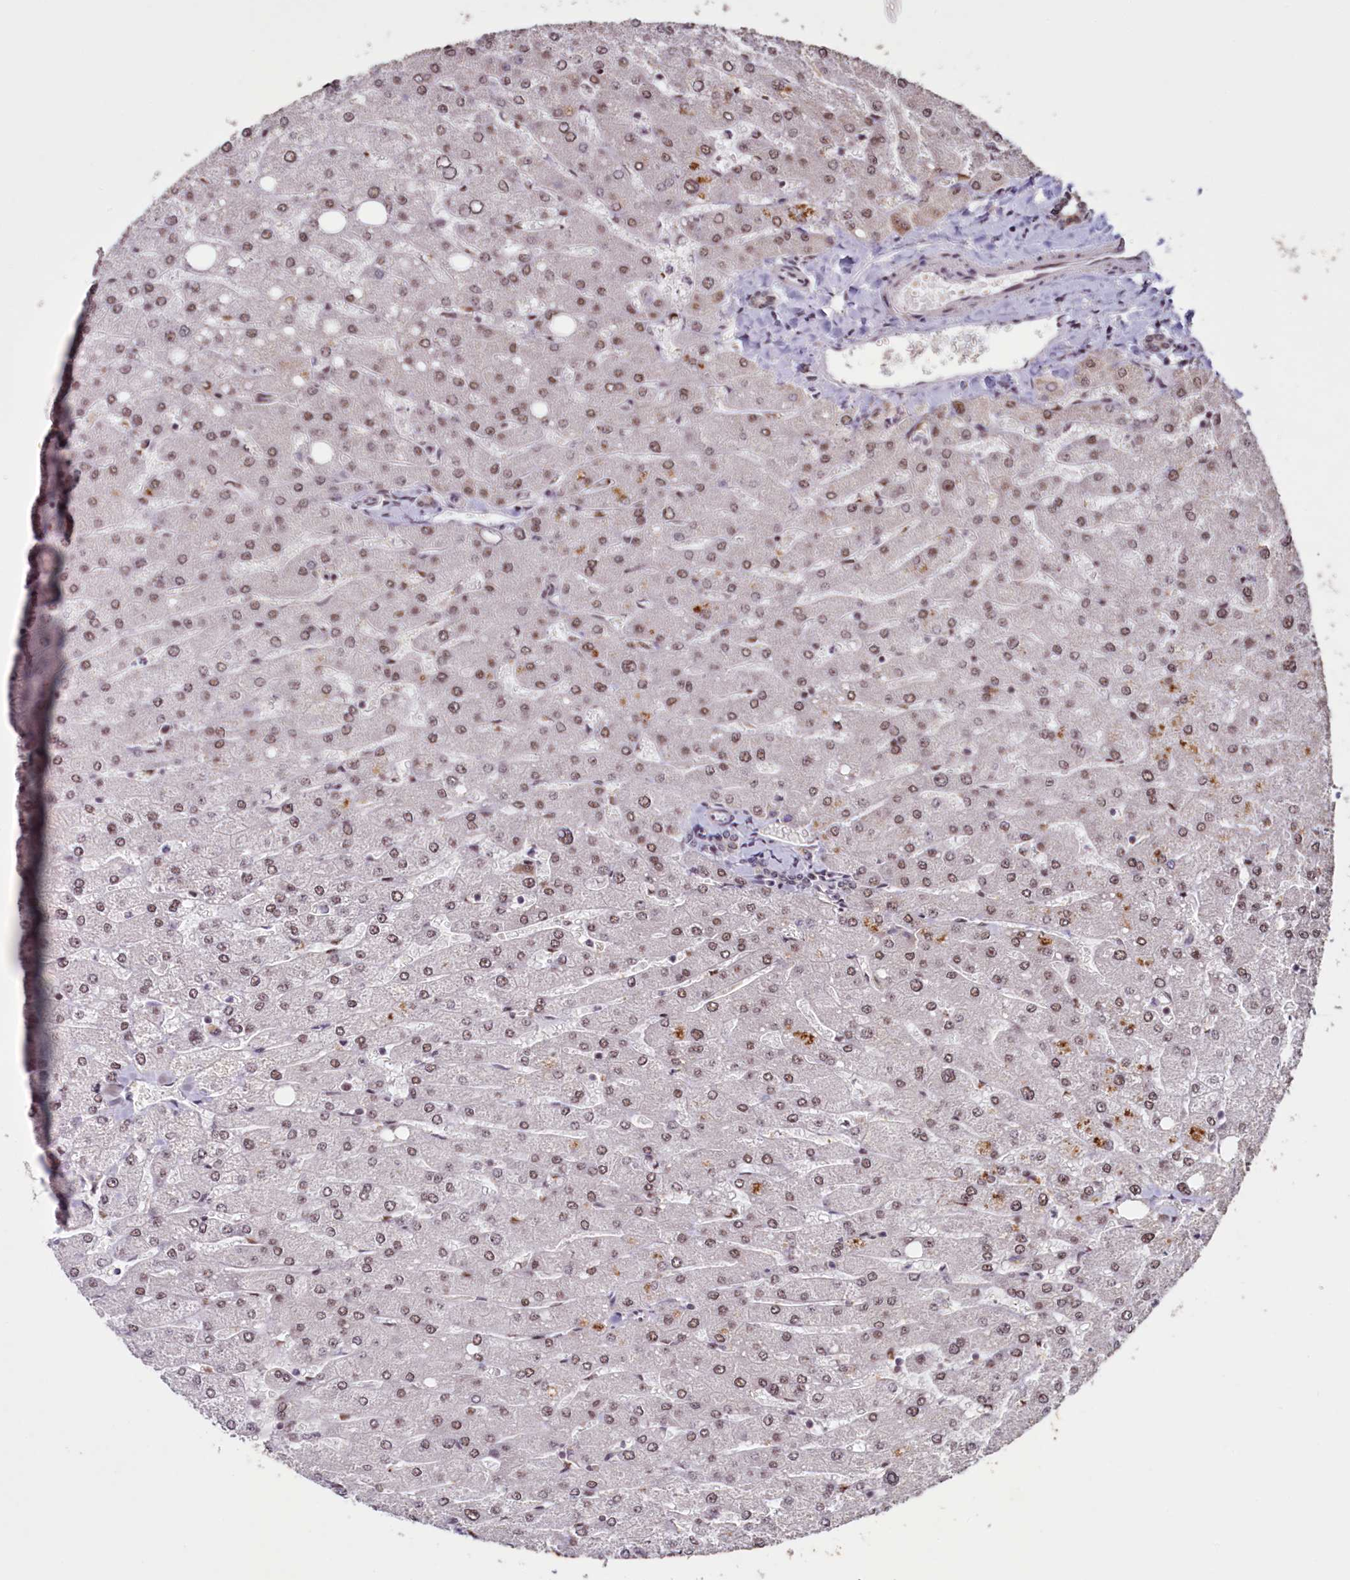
{"staining": {"intensity": "weak", "quantity": "25%-75%", "location": "nuclear"}, "tissue": "liver", "cell_type": "Cholangiocytes", "image_type": "normal", "snomed": [{"axis": "morphology", "description": "Normal tissue, NOS"}, {"axis": "topography", "description": "Liver"}], "caption": "IHC of benign human liver shows low levels of weak nuclear expression in approximately 25%-75% of cholangiocytes.", "gene": "PDE6D", "patient": {"sex": "male", "age": 55}}